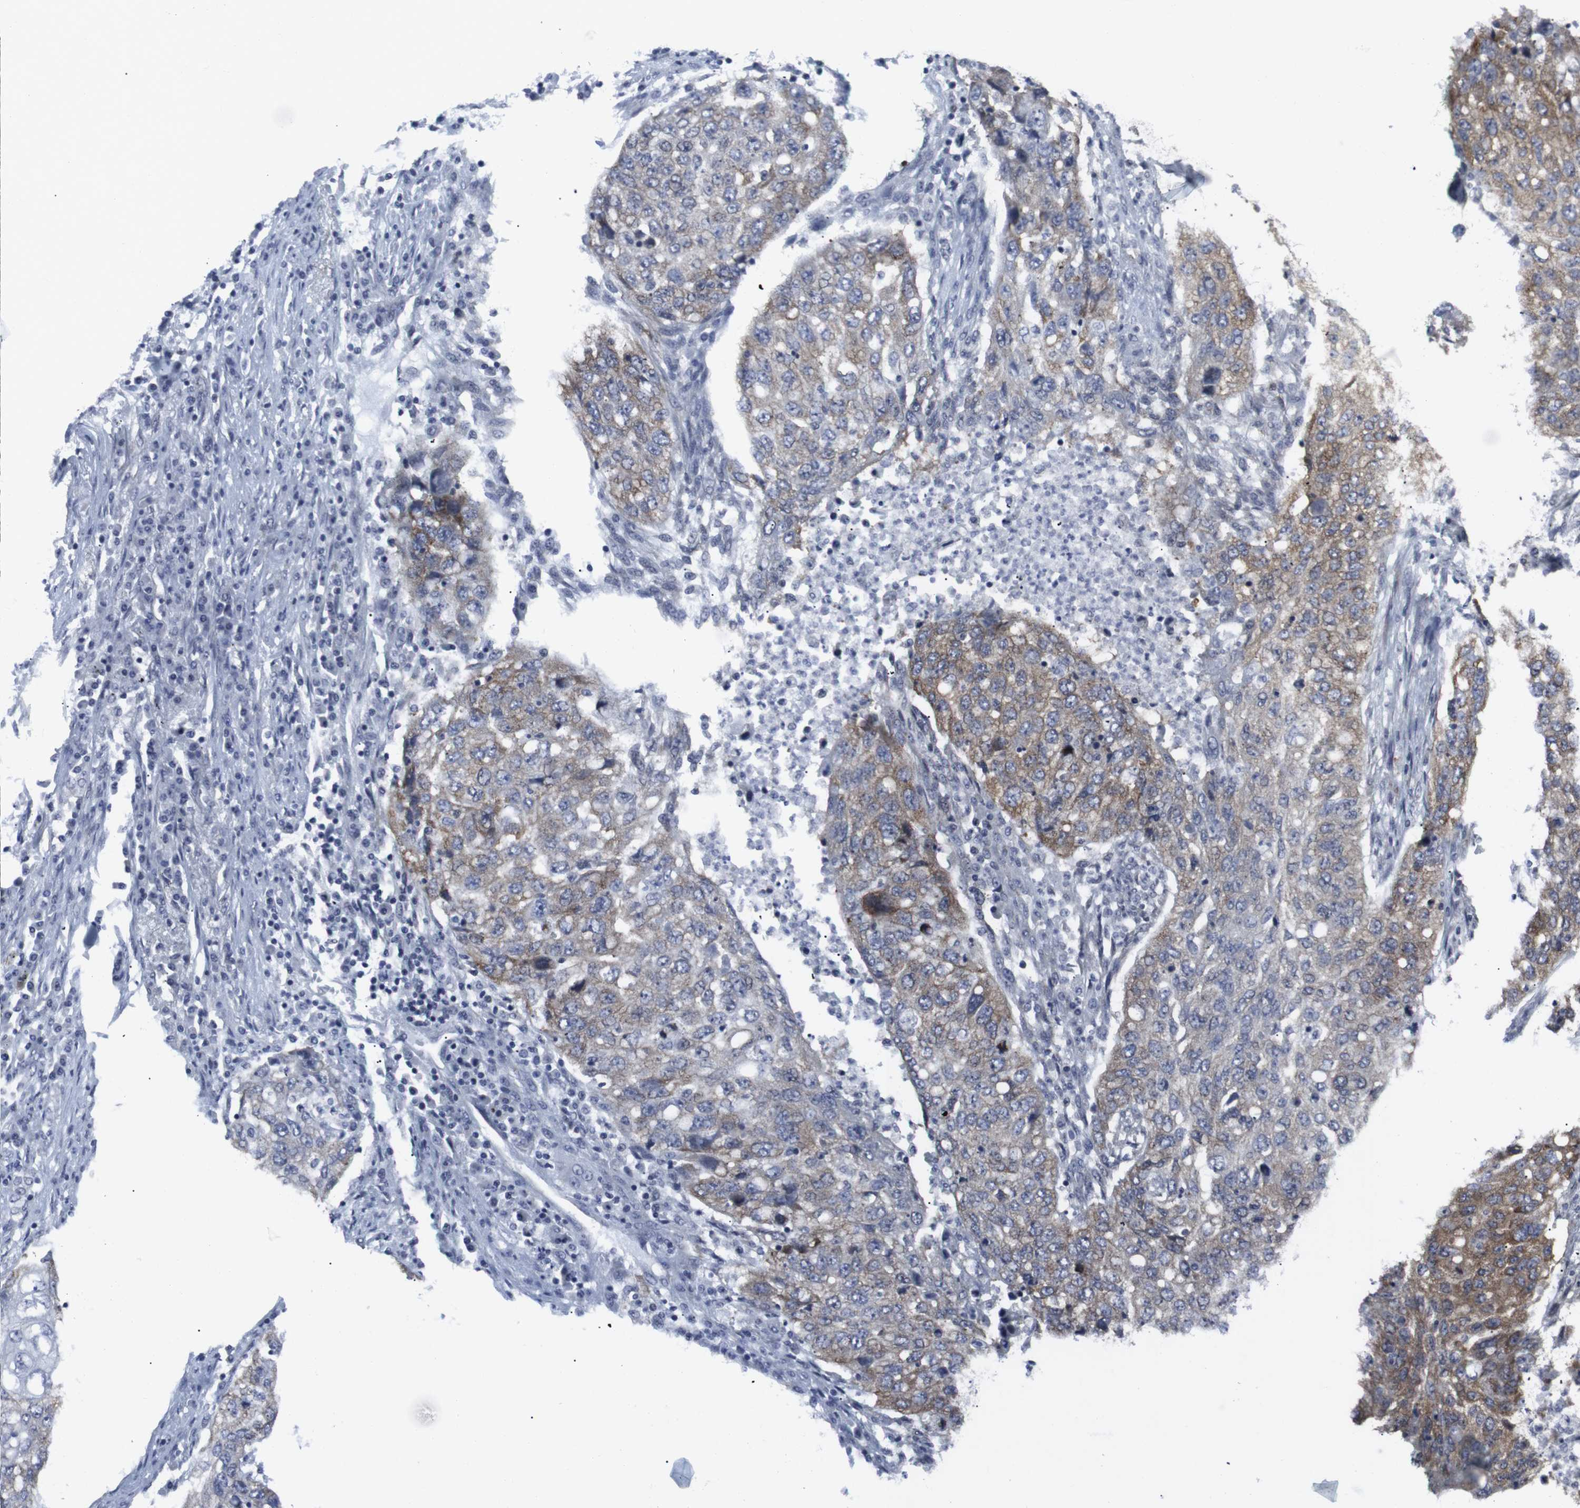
{"staining": {"intensity": "moderate", "quantity": "25%-75%", "location": "cytoplasmic/membranous"}, "tissue": "lung cancer", "cell_type": "Tumor cells", "image_type": "cancer", "snomed": [{"axis": "morphology", "description": "Squamous cell carcinoma, NOS"}, {"axis": "topography", "description": "Lung"}], "caption": "IHC staining of lung cancer, which shows medium levels of moderate cytoplasmic/membranous positivity in about 25%-75% of tumor cells indicating moderate cytoplasmic/membranous protein positivity. The staining was performed using DAB (brown) for protein detection and nuclei were counterstained in hematoxylin (blue).", "gene": "GEMIN2", "patient": {"sex": "female", "age": 63}}